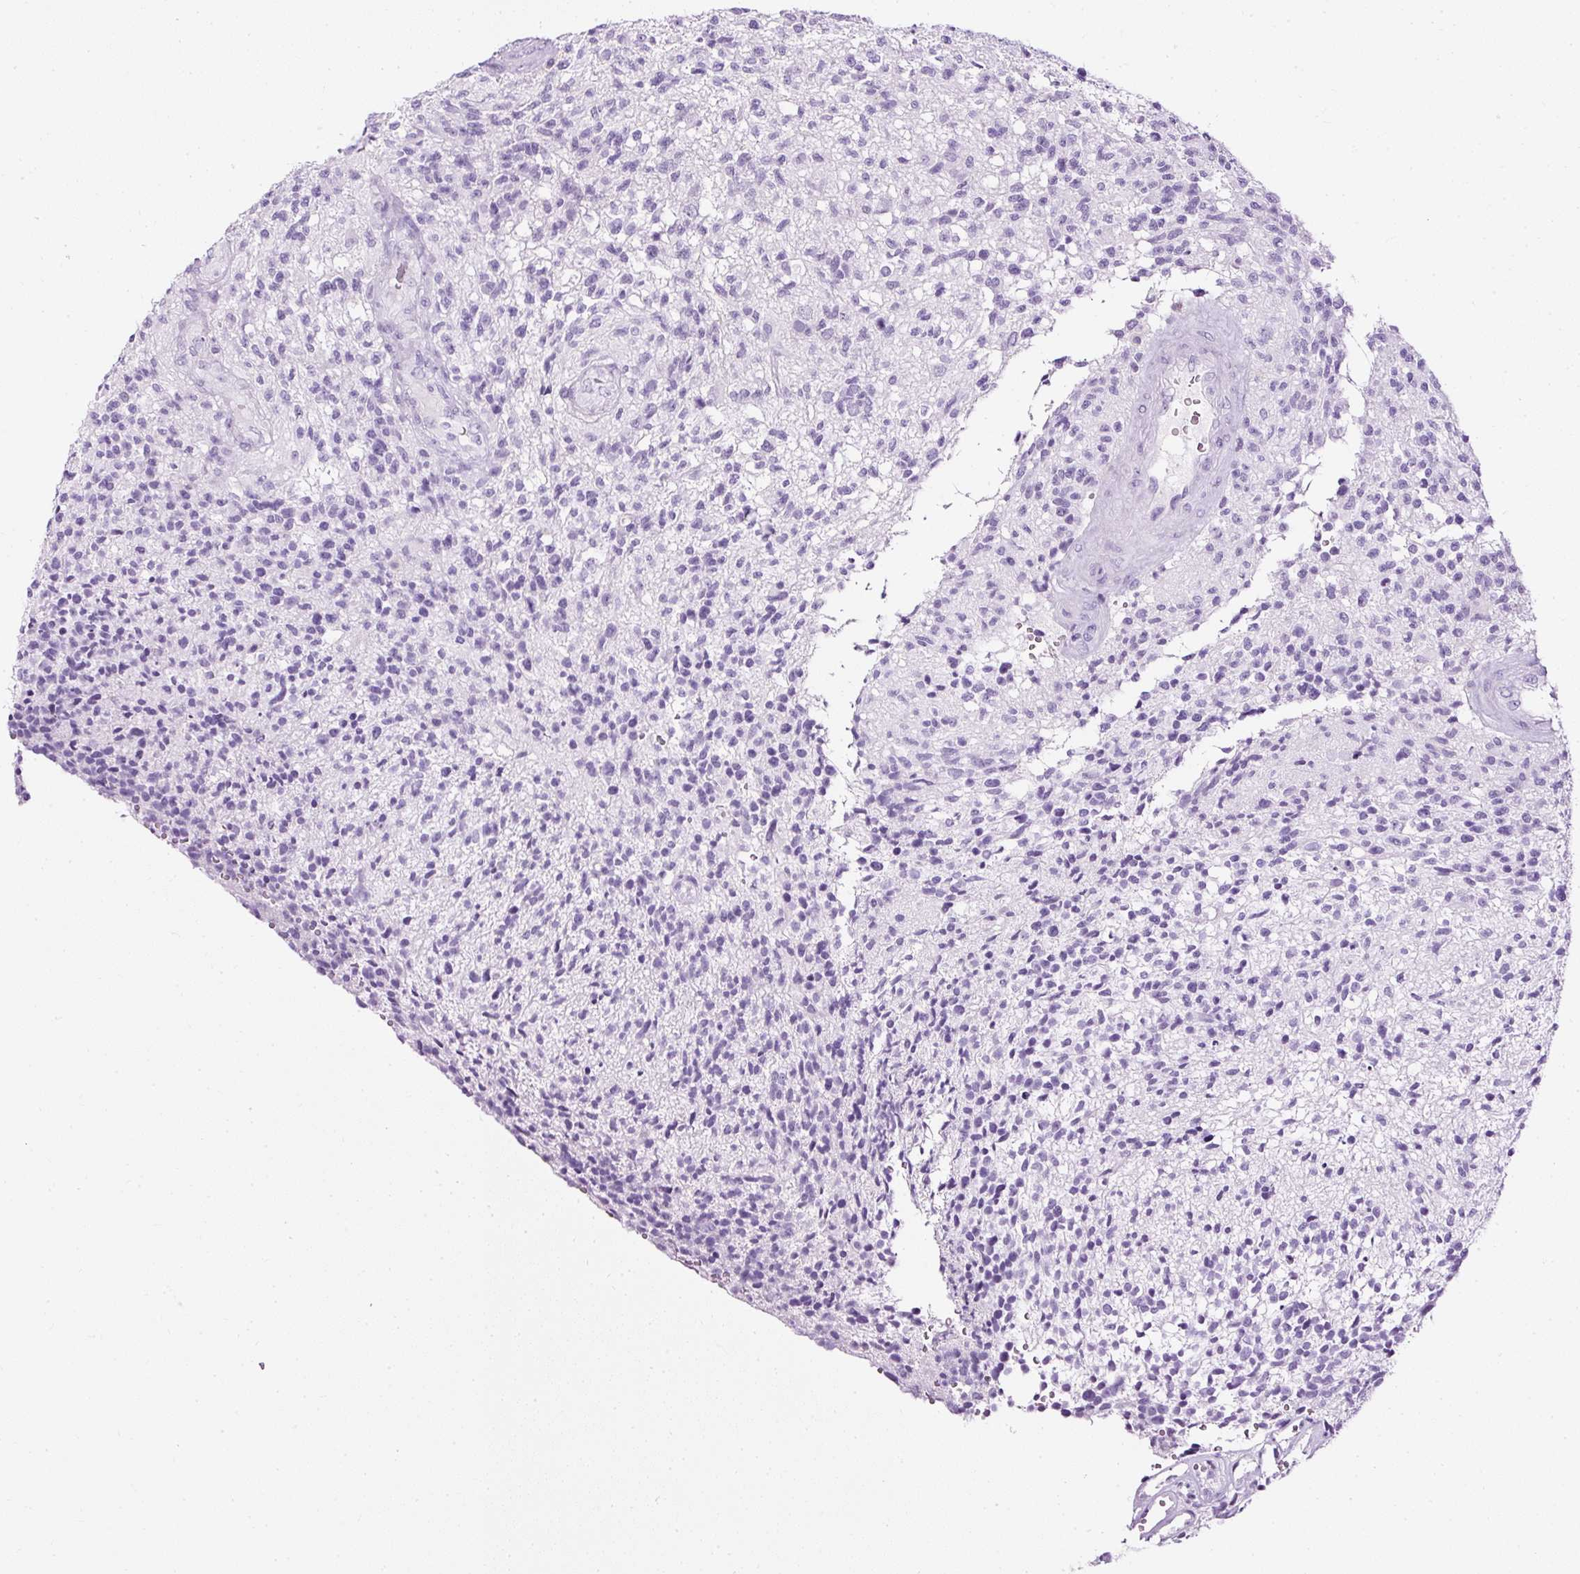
{"staining": {"intensity": "negative", "quantity": "none", "location": "none"}, "tissue": "glioma", "cell_type": "Tumor cells", "image_type": "cancer", "snomed": [{"axis": "morphology", "description": "Glioma, malignant, High grade"}, {"axis": "topography", "description": "Brain"}], "caption": "The immunohistochemistry photomicrograph has no significant positivity in tumor cells of malignant glioma (high-grade) tissue.", "gene": "ATP2A1", "patient": {"sex": "male", "age": 56}}